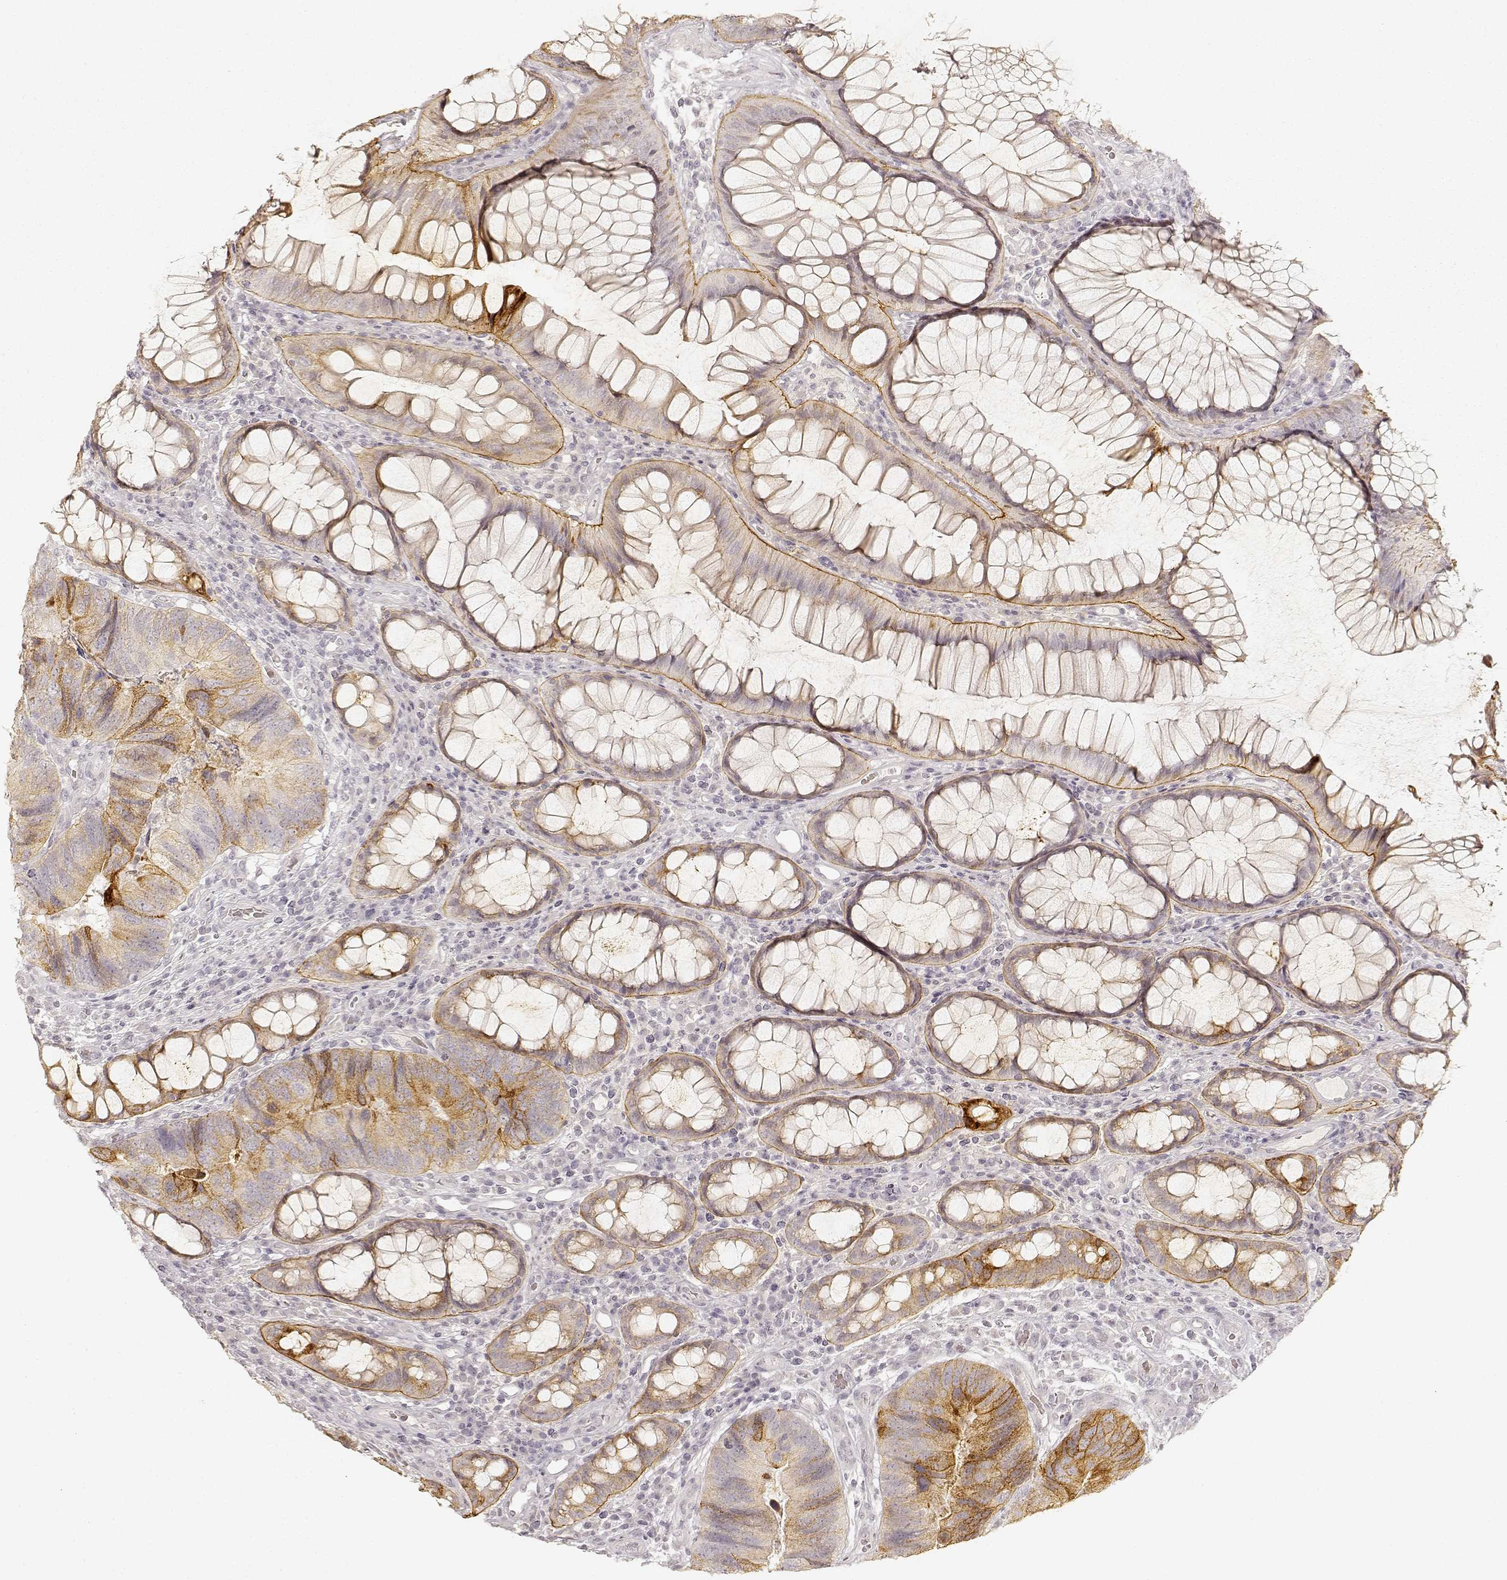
{"staining": {"intensity": "moderate", "quantity": ">75%", "location": "cytoplasmic/membranous"}, "tissue": "colorectal cancer", "cell_type": "Tumor cells", "image_type": "cancer", "snomed": [{"axis": "morphology", "description": "Adenocarcinoma, NOS"}, {"axis": "topography", "description": "Colon"}], "caption": "This image exhibits colorectal cancer (adenocarcinoma) stained with immunohistochemistry to label a protein in brown. The cytoplasmic/membranous of tumor cells show moderate positivity for the protein. Nuclei are counter-stained blue.", "gene": "LAMC2", "patient": {"sex": "female", "age": 67}}